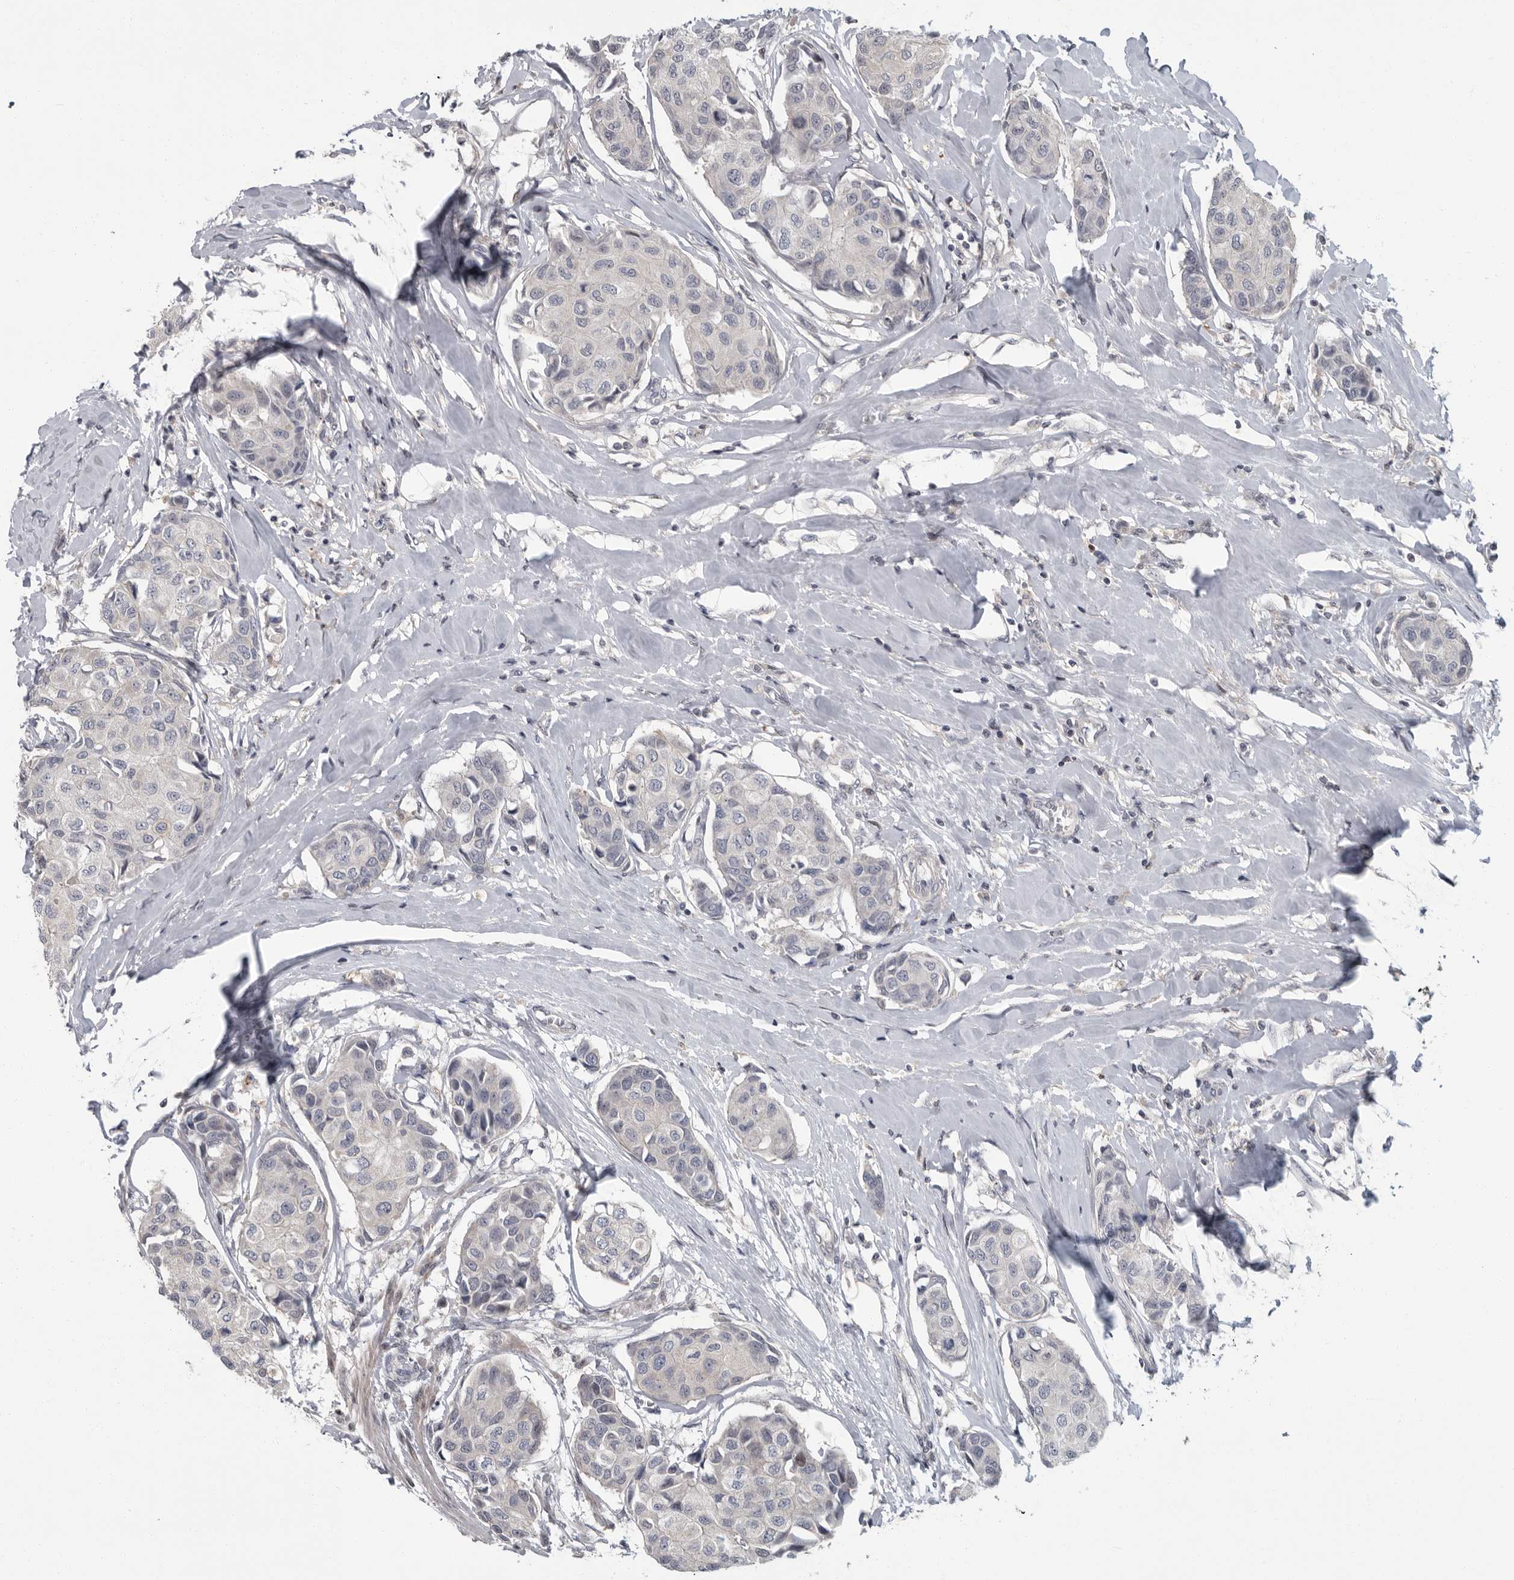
{"staining": {"intensity": "negative", "quantity": "none", "location": "none"}, "tissue": "breast cancer", "cell_type": "Tumor cells", "image_type": "cancer", "snomed": [{"axis": "morphology", "description": "Duct carcinoma"}, {"axis": "topography", "description": "Breast"}], "caption": "Immunohistochemistry (IHC) of human breast cancer (invasive ductal carcinoma) shows no expression in tumor cells. Brightfield microscopy of IHC stained with DAB (brown) and hematoxylin (blue), captured at high magnification.", "gene": "PDE7A", "patient": {"sex": "female", "age": 80}}